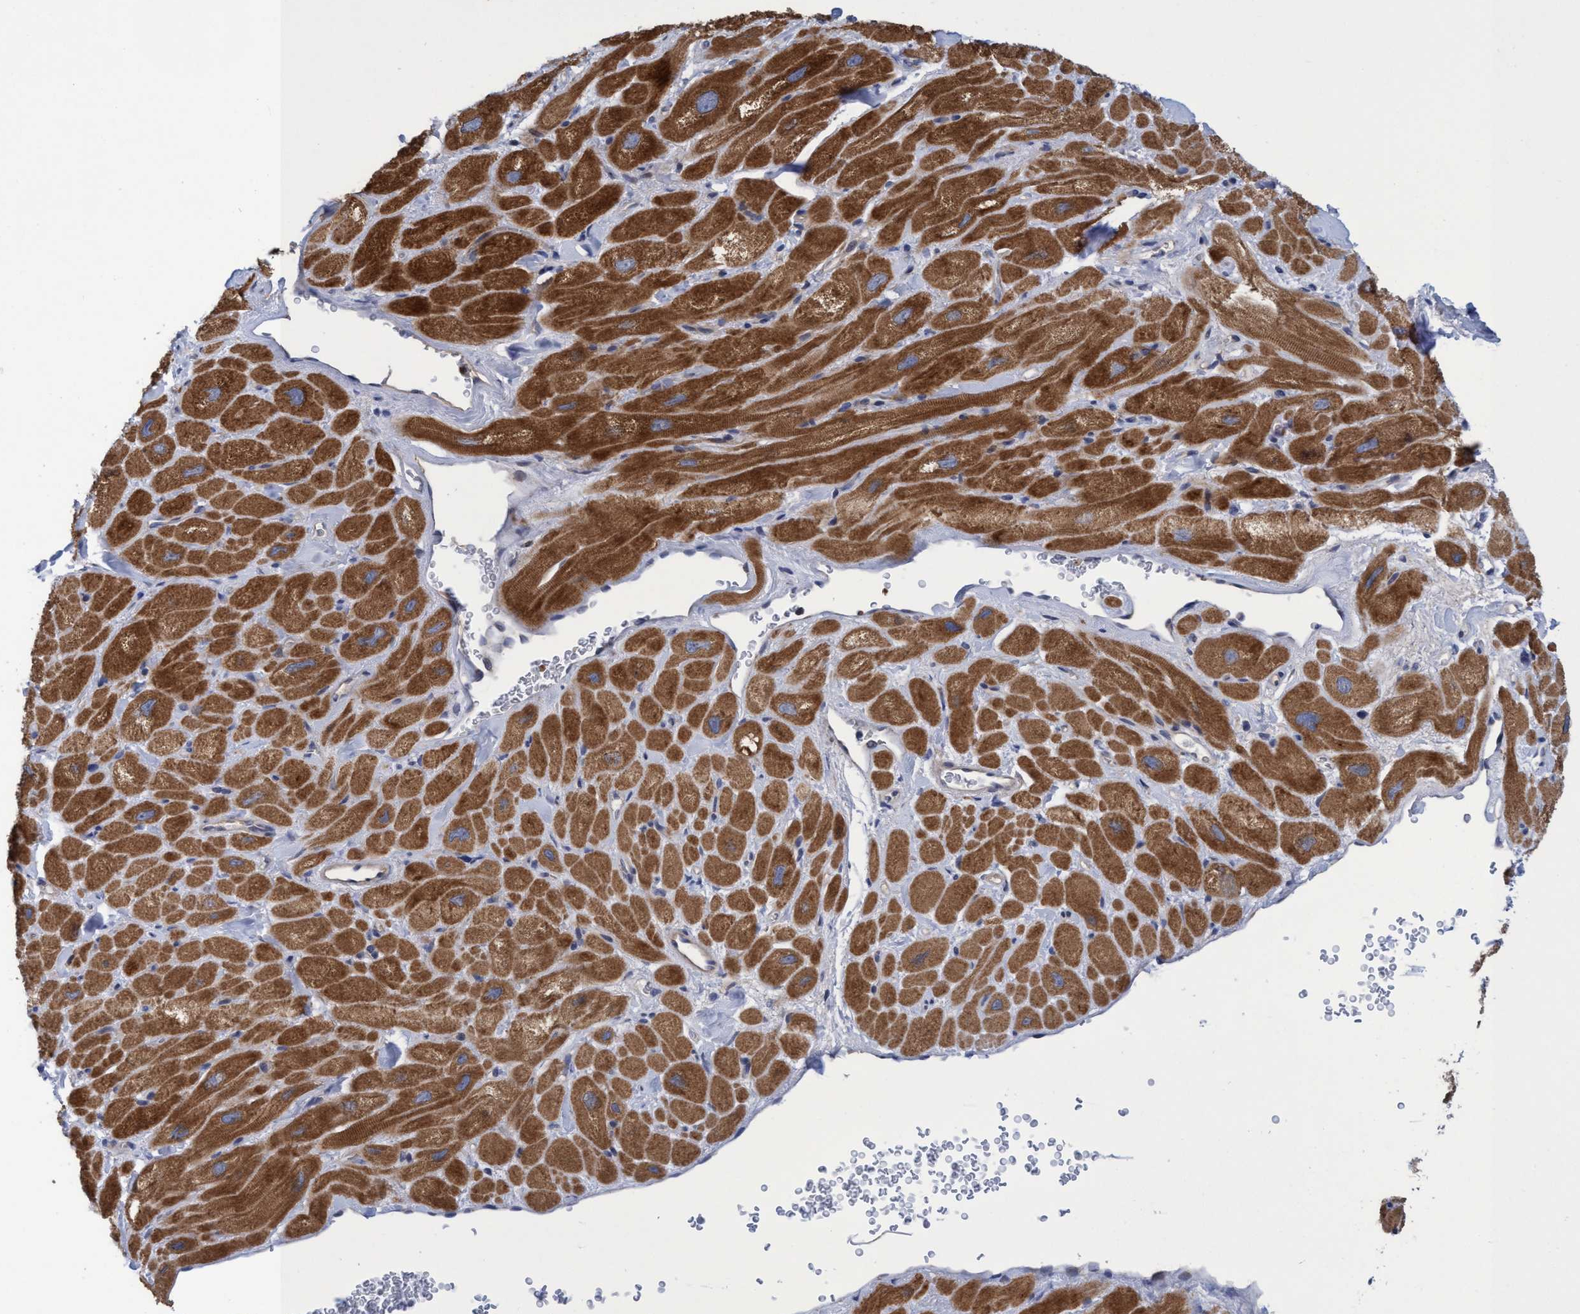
{"staining": {"intensity": "moderate", "quantity": ">75%", "location": "cytoplasmic/membranous"}, "tissue": "heart muscle", "cell_type": "Cardiomyocytes", "image_type": "normal", "snomed": [{"axis": "morphology", "description": "Normal tissue, NOS"}, {"axis": "topography", "description": "Heart"}], "caption": "Protein positivity by immunohistochemistry (IHC) demonstrates moderate cytoplasmic/membranous positivity in approximately >75% of cardiomyocytes in unremarkable heart muscle.", "gene": "SEMA4D", "patient": {"sex": "male", "age": 49}}